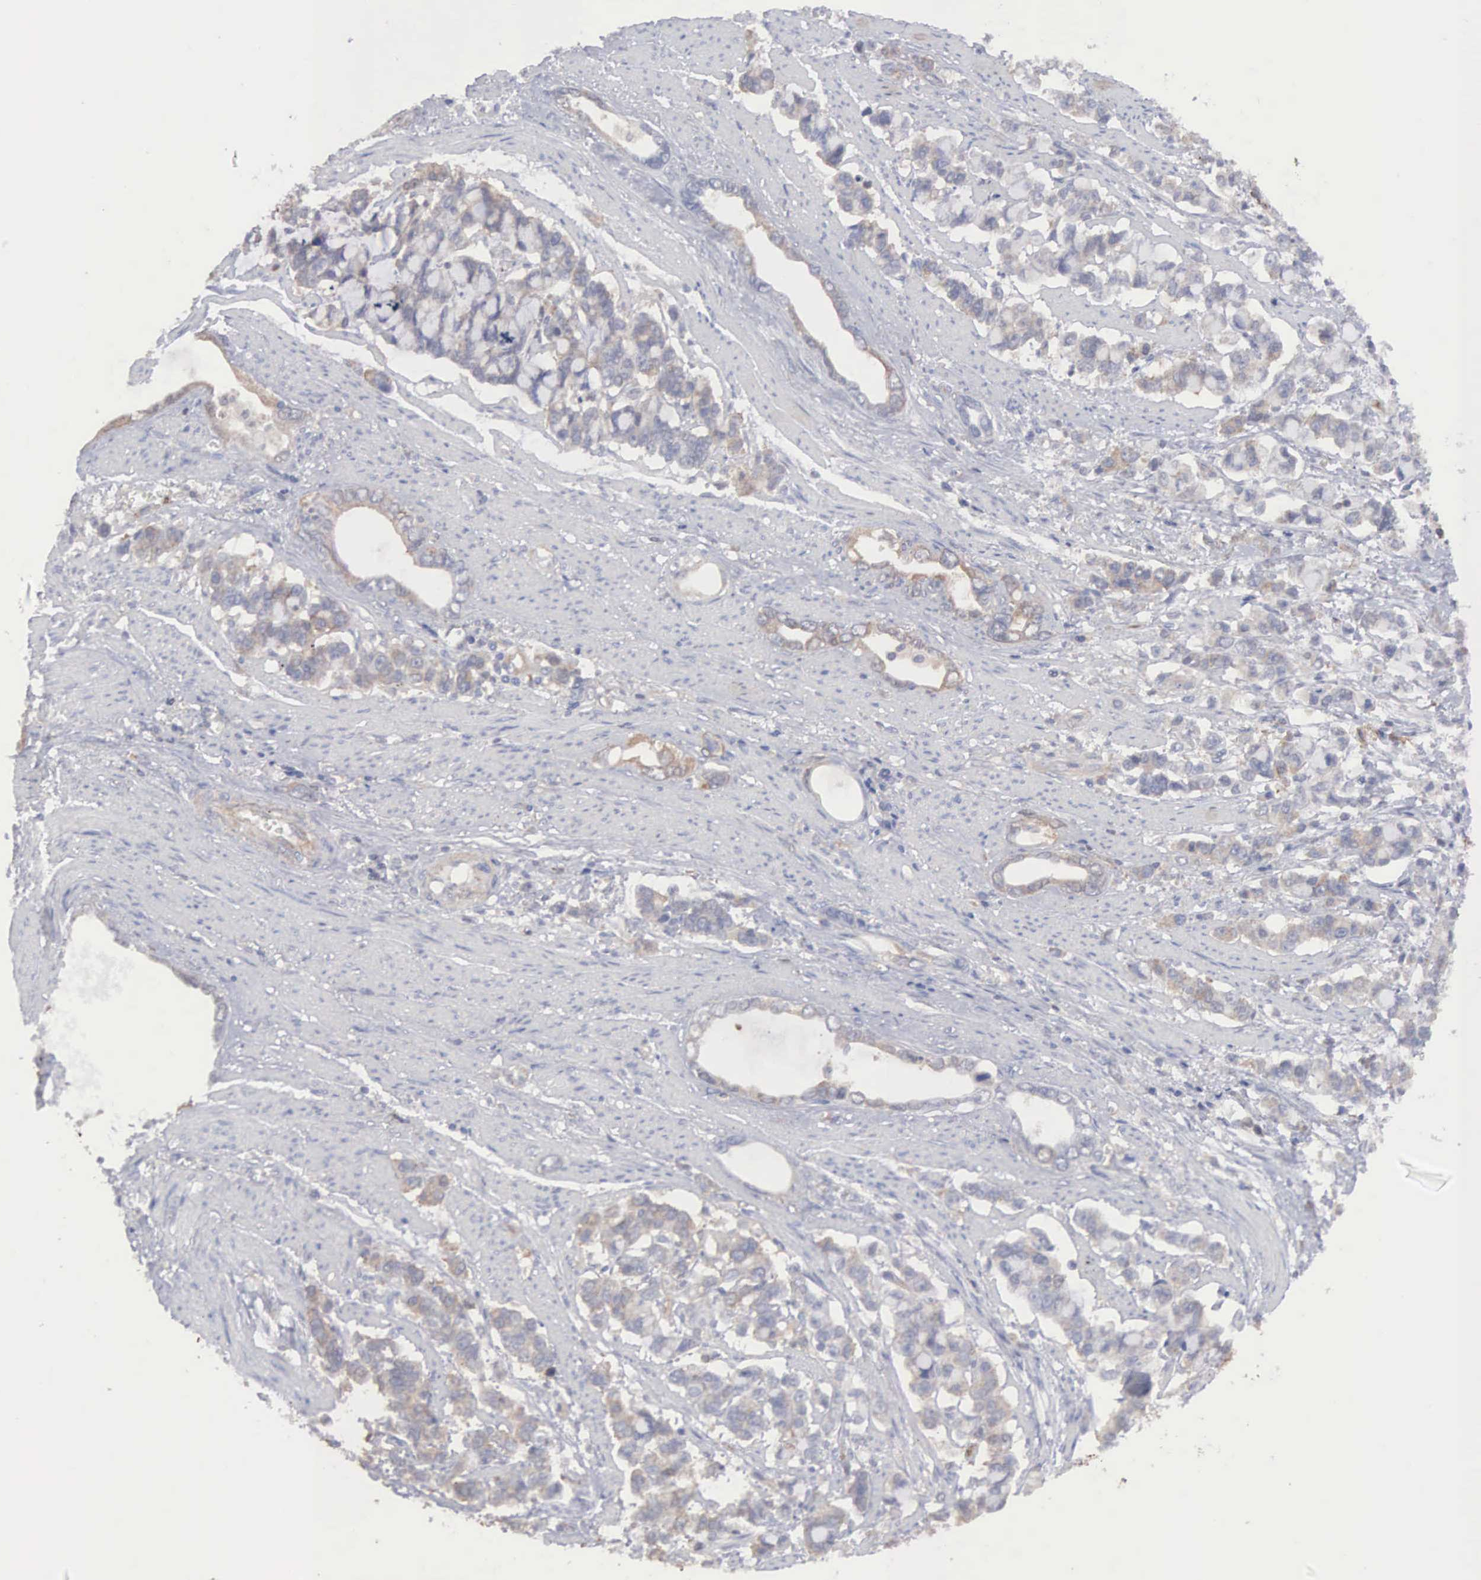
{"staining": {"intensity": "weak", "quantity": "25%-75%", "location": "cytoplasmic/membranous"}, "tissue": "stomach cancer", "cell_type": "Tumor cells", "image_type": "cancer", "snomed": [{"axis": "morphology", "description": "Adenocarcinoma, NOS"}, {"axis": "topography", "description": "Stomach"}], "caption": "Tumor cells show low levels of weak cytoplasmic/membranous staining in approximately 25%-75% of cells in human stomach cancer.", "gene": "MTHFD1", "patient": {"sex": "male", "age": 78}}